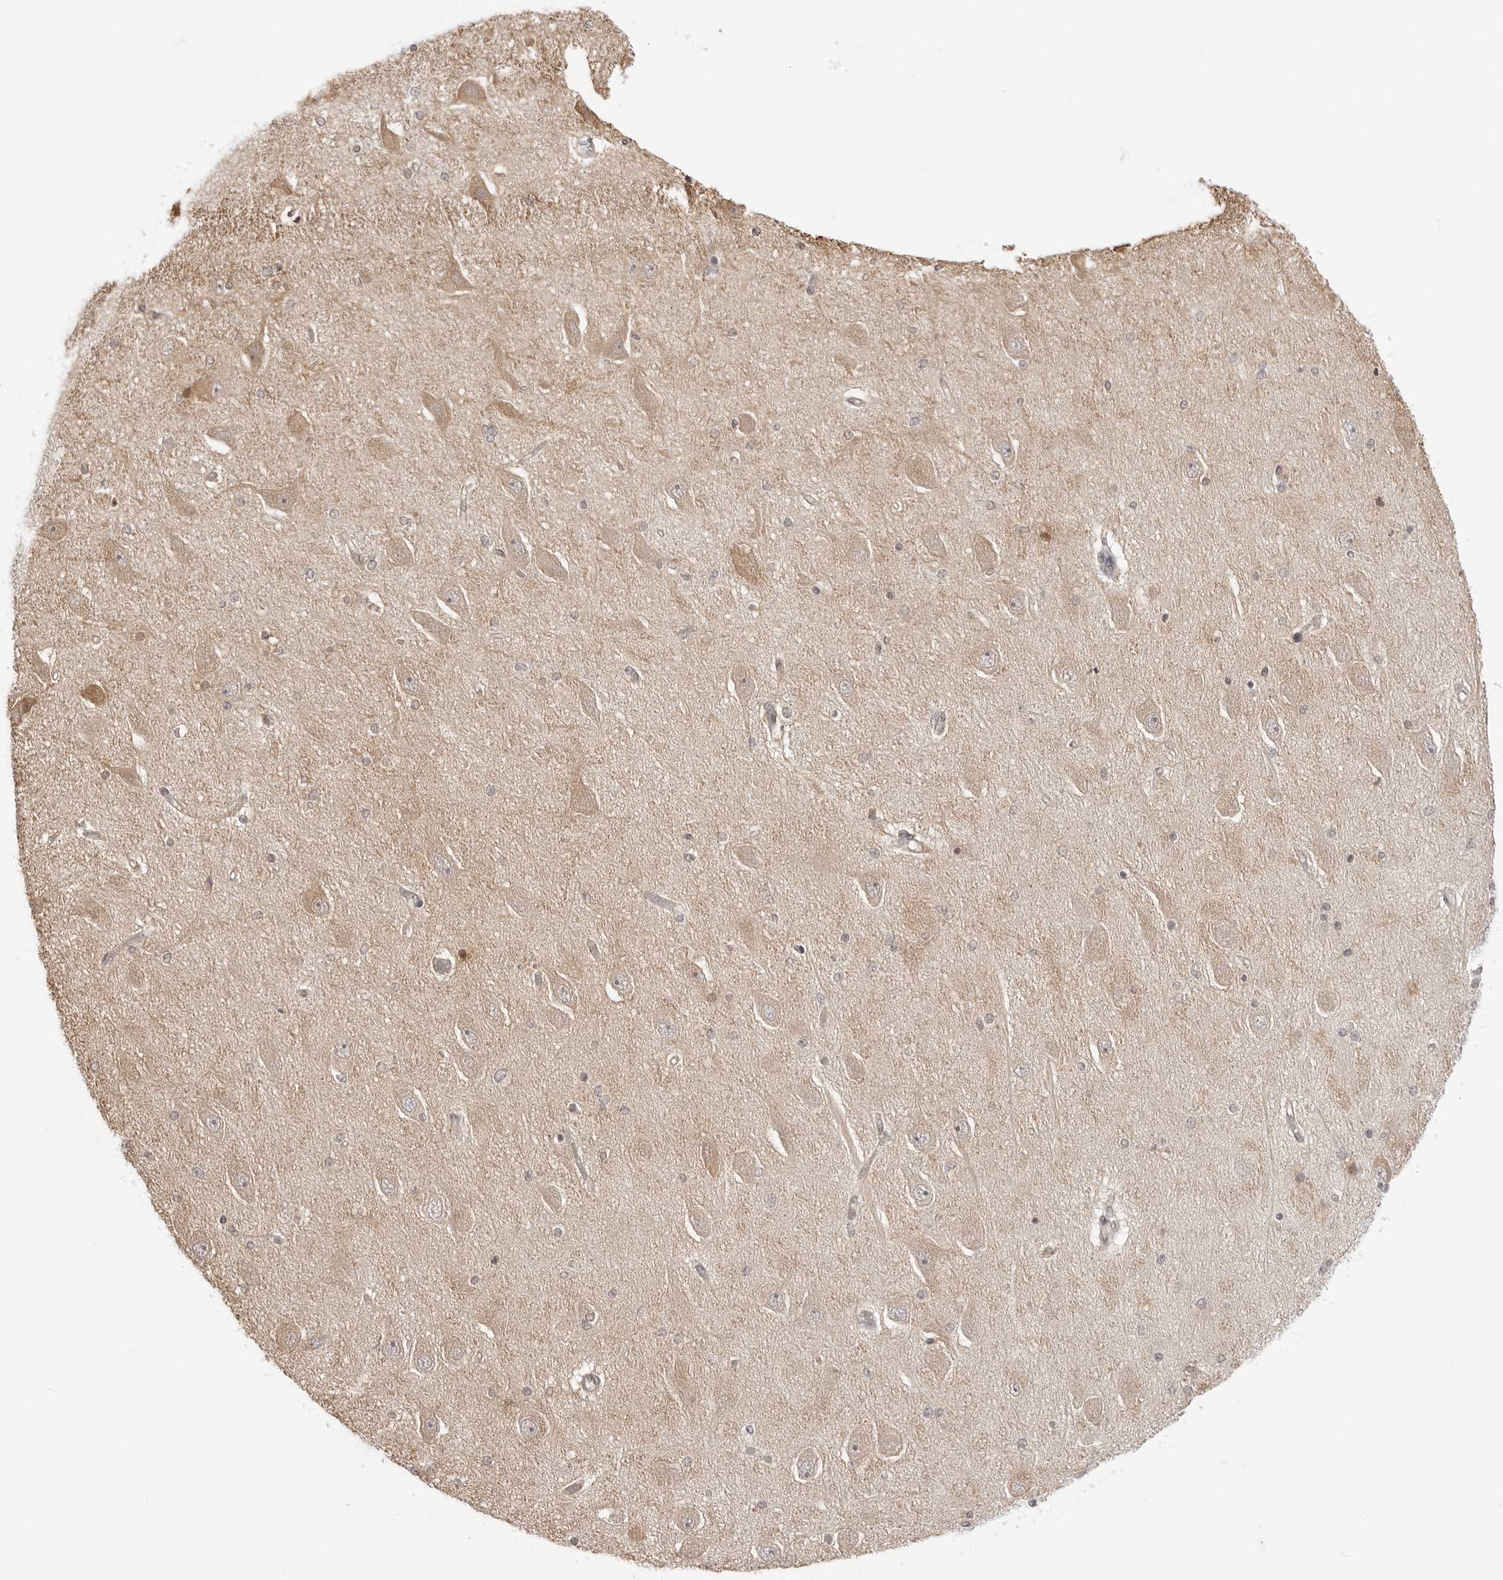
{"staining": {"intensity": "weak", "quantity": "25%-75%", "location": "cytoplasmic/membranous"}, "tissue": "hippocampus", "cell_type": "Glial cells", "image_type": "normal", "snomed": [{"axis": "morphology", "description": "Normal tissue, NOS"}, {"axis": "topography", "description": "Hippocampus"}], "caption": "Glial cells demonstrate weak cytoplasmic/membranous expression in approximately 25%-75% of cells in unremarkable hippocampus. Nuclei are stained in blue.", "gene": "FDPS", "patient": {"sex": "female", "age": 54}}